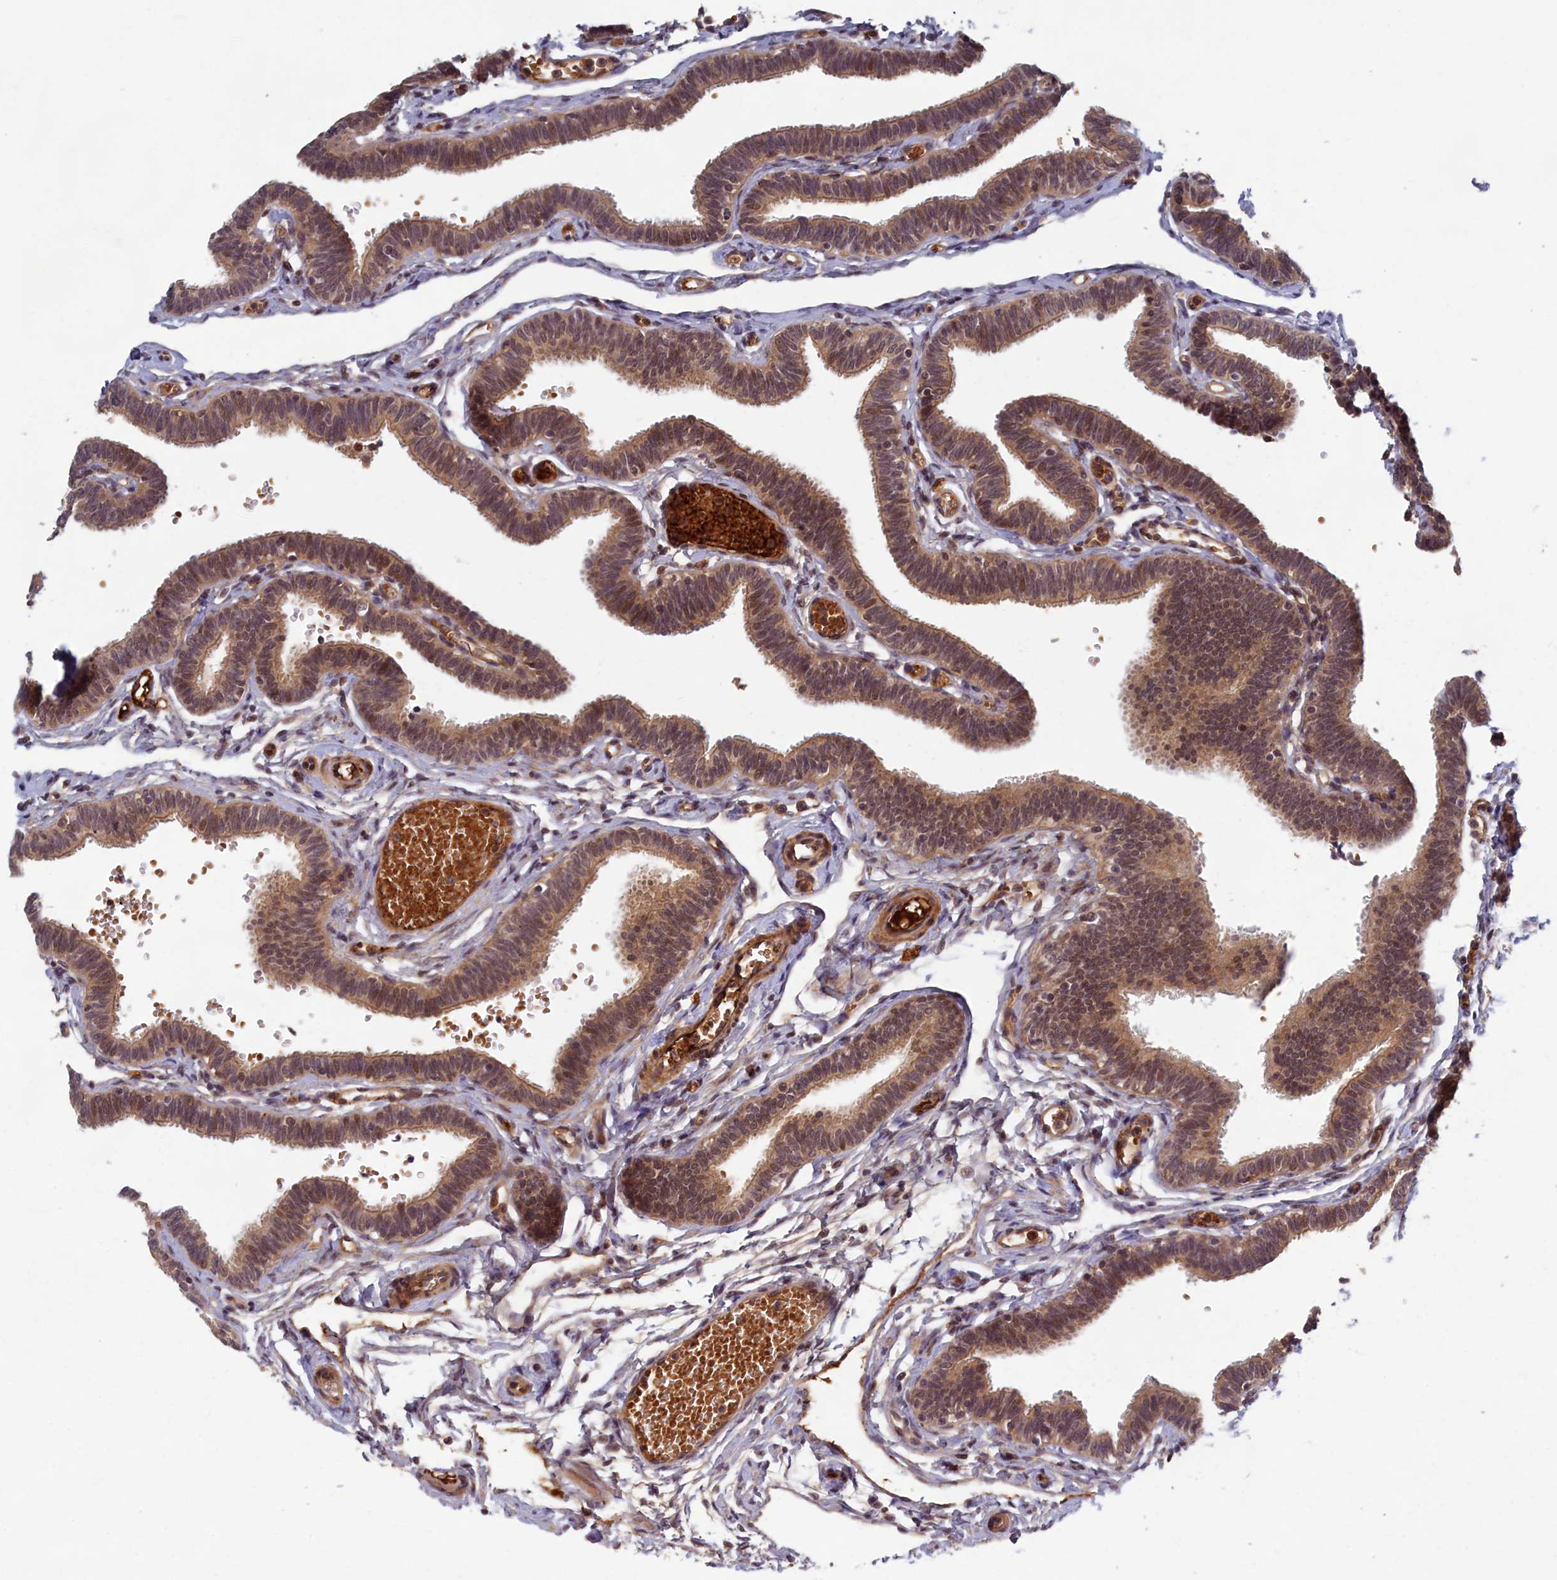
{"staining": {"intensity": "moderate", "quantity": ">75%", "location": "cytoplasmic/membranous,nuclear"}, "tissue": "fallopian tube", "cell_type": "Glandular cells", "image_type": "normal", "snomed": [{"axis": "morphology", "description": "Normal tissue, NOS"}, {"axis": "topography", "description": "Fallopian tube"}, {"axis": "topography", "description": "Ovary"}], "caption": "IHC of benign fallopian tube shows medium levels of moderate cytoplasmic/membranous,nuclear positivity in approximately >75% of glandular cells. IHC stains the protein in brown and the nuclei are stained blue.", "gene": "EARS2", "patient": {"sex": "female", "age": 23}}